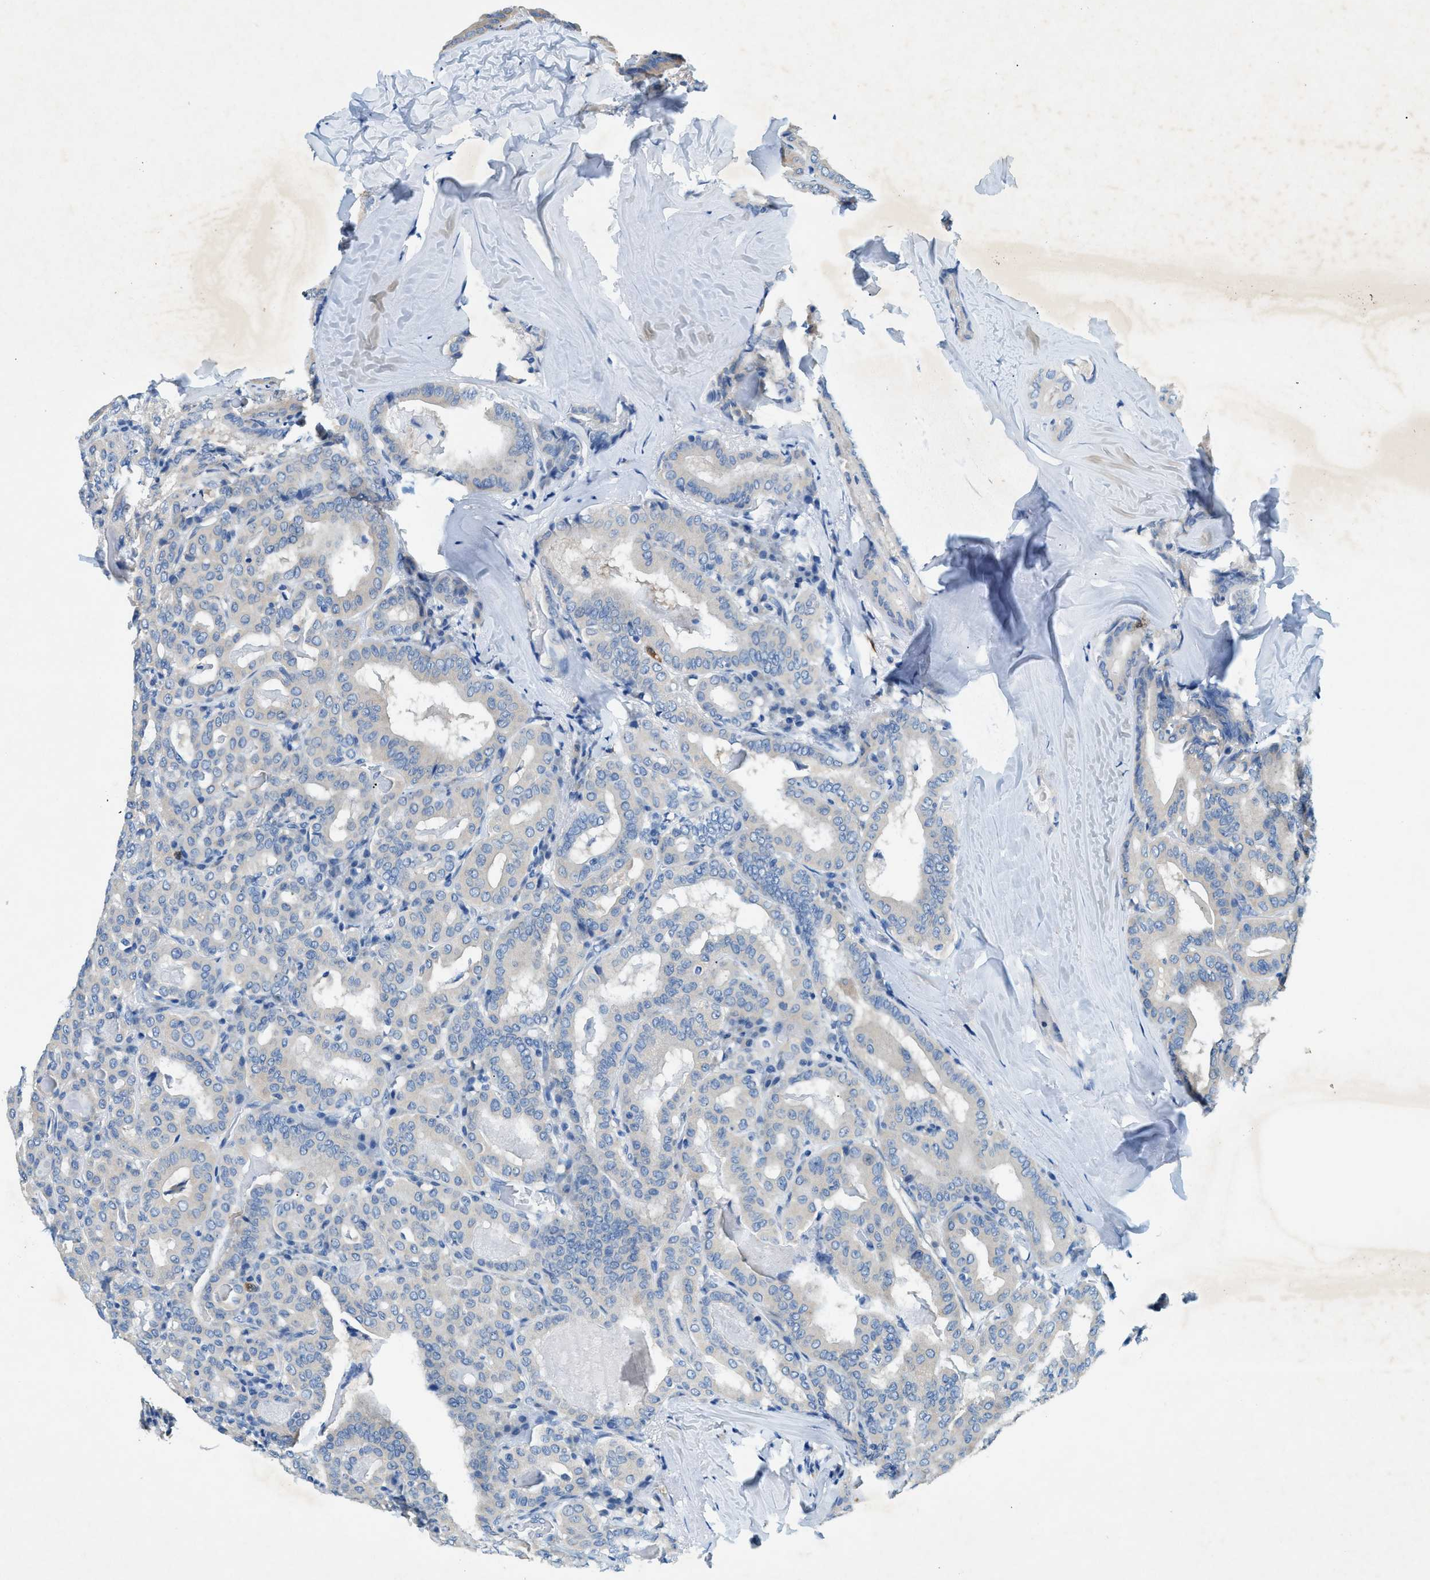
{"staining": {"intensity": "negative", "quantity": "none", "location": "none"}, "tissue": "thyroid cancer", "cell_type": "Tumor cells", "image_type": "cancer", "snomed": [{"axis": "morphology", "description": "Papillary adenocarcinoma, NOS"}, {"axis": "topography", "description": "Thyroid gland"}], "caption": "Image shows no significant protein staining in tumor cells of thyroid cancer.", "gene": "ZDHHC13", "patient": {"sex": "female", "age": 42}}